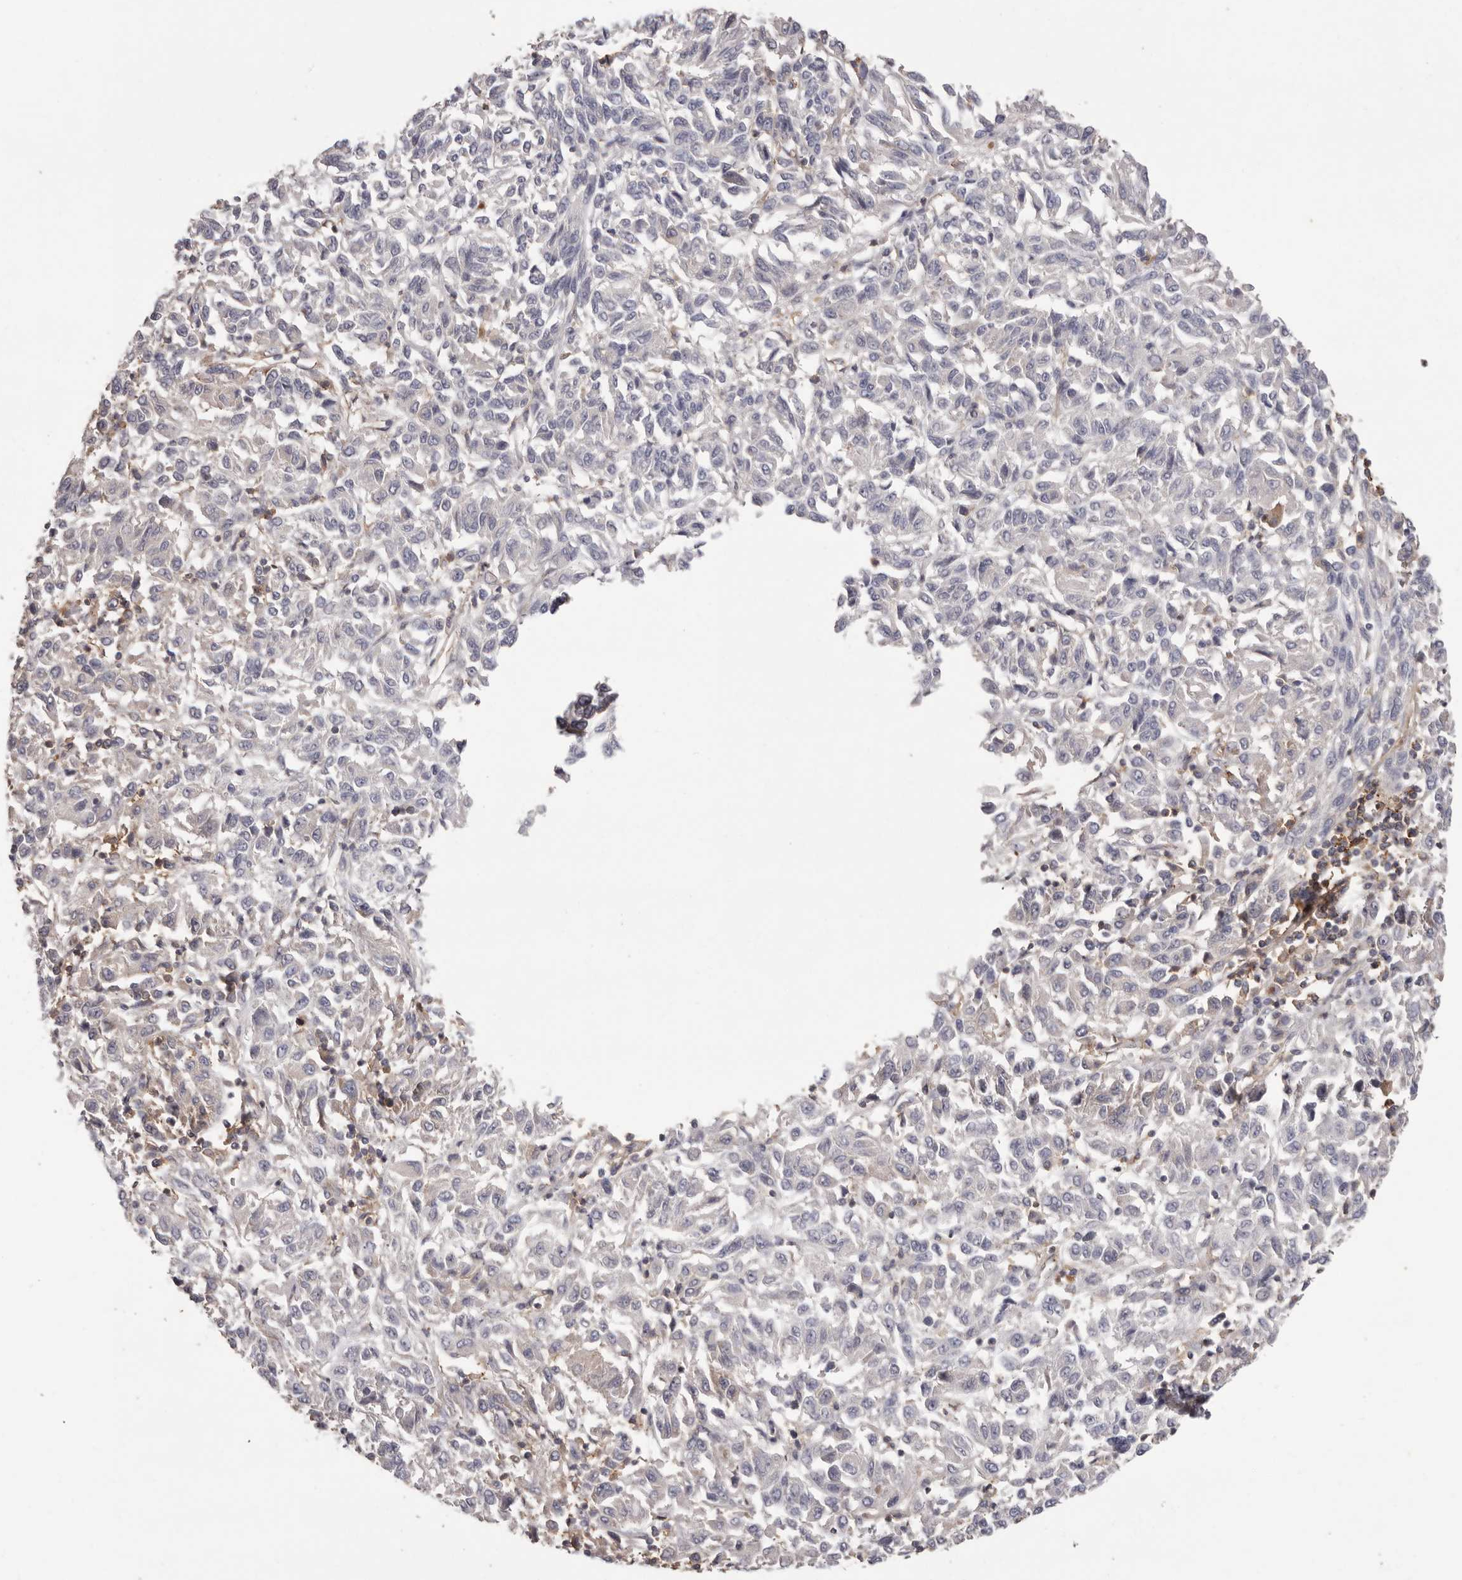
{"staining": {"intensity": "negative", "quantity": "none", "location": "none"}, "tissue": "melanoma", "cell_type": "Tumor cells", "image_type": "cancer", "snomed": [{"axis": "morphology", "description": "Malignant melanoma, Metastatic site"}, {"axis": "topography", "description": "Lung"}], "caption": "This is a image of immunohistochemistry (IHC) staining of melanoma, which shows no positivity in tumor cells.", "gene": "MMACHC", "patient": {"sex": "male", "age": 64}}